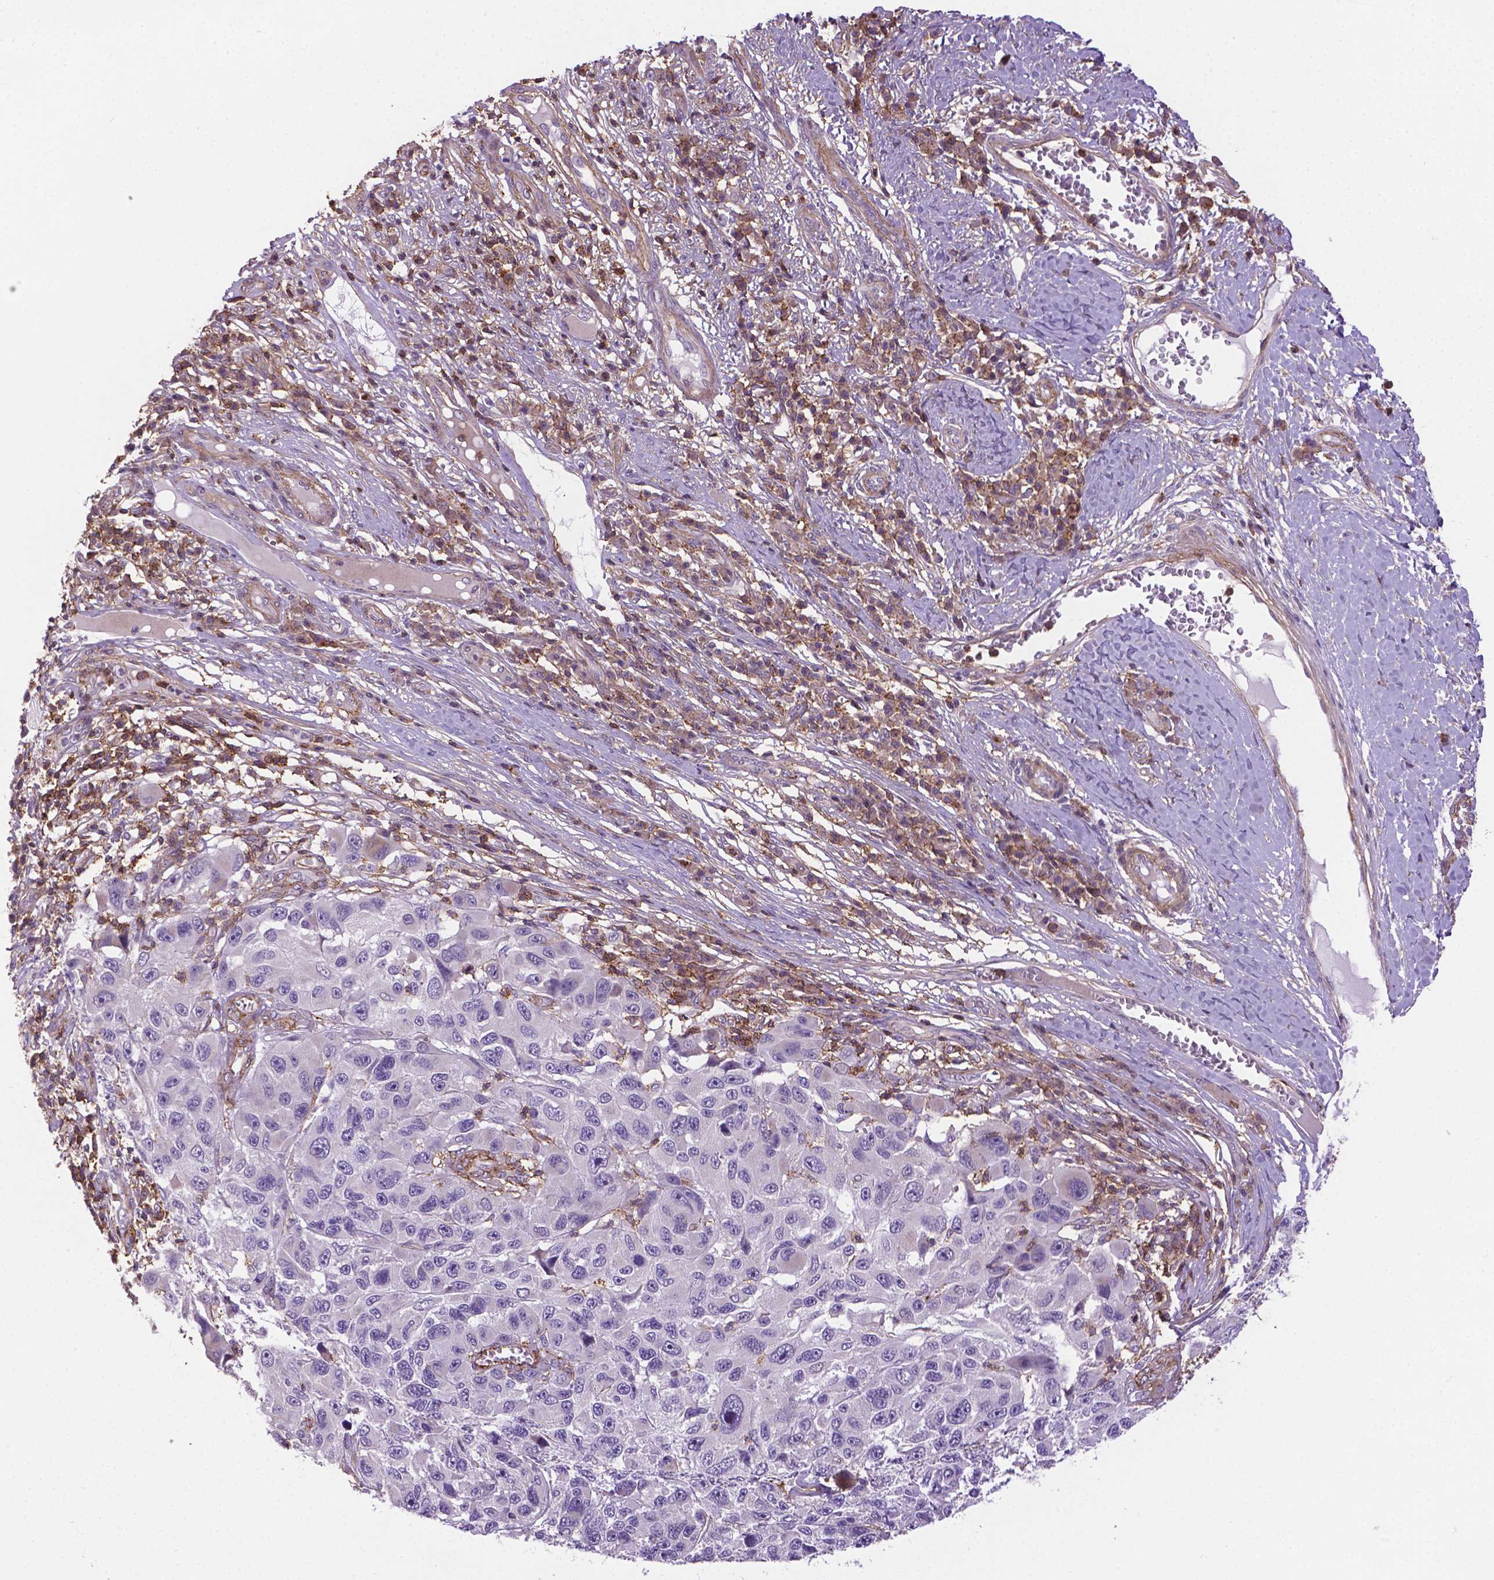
{"staining": {"intensity": "negative", "quantity": "none", "location": "none"}, "tissue": "melanoma", "cell_type": "Tumor cells", "image_type": "cancer", "snomed": [{"axis": "morphology", "description": "Malignant melanoma, NOS"}, {"axis": "topography", "description": "Skin"}], "caption": "Tumor cells are negative for protein expression in human malignant melanoma.", "gene": "ACAD10", "patient": {"sex": "male", "age": 53}}